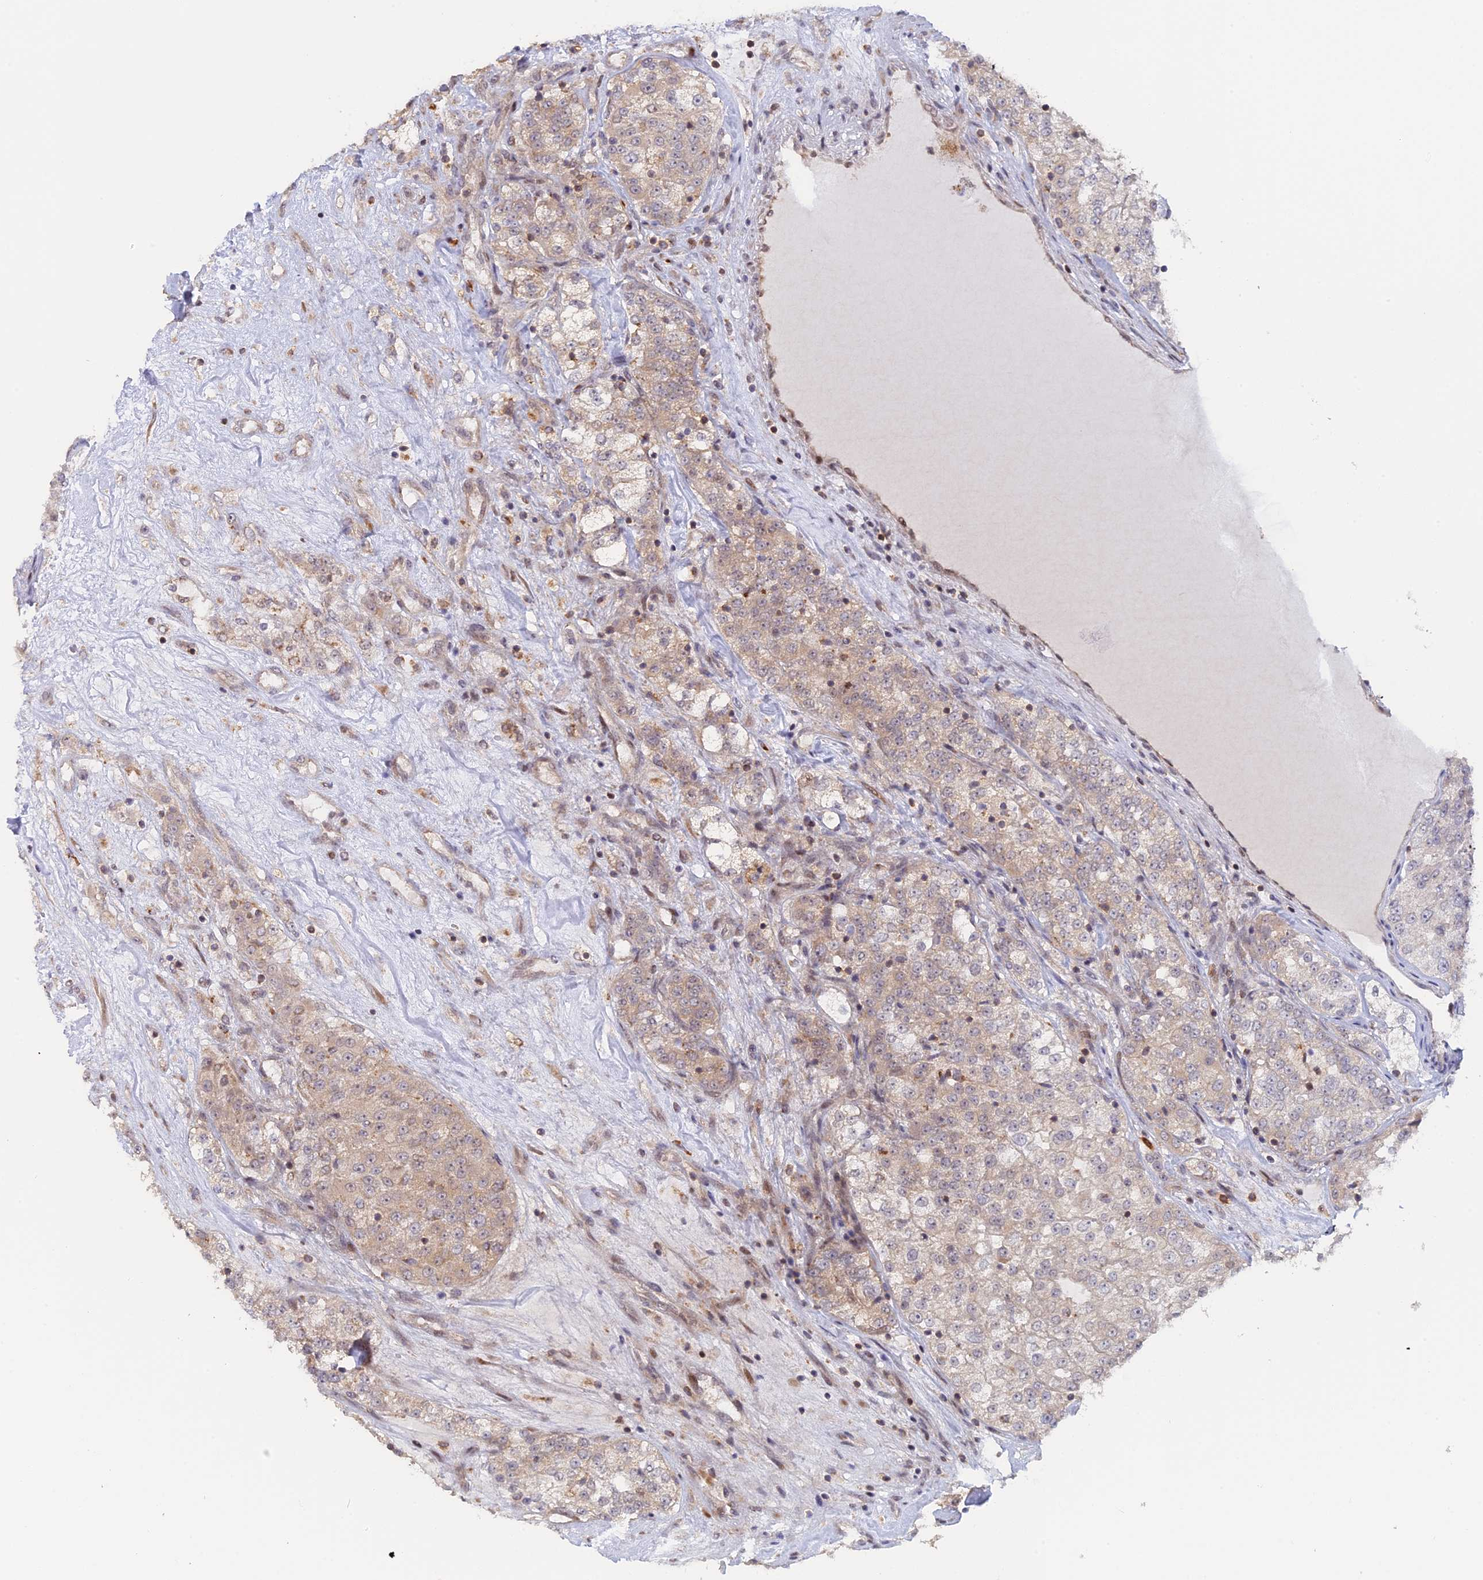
{"staining": {"intensity": "weak", "quantity": "<25%", "location": "cytoplasmic/membranous"}, "tissue": "renal cancer", "cell_type": "Tumor cells", "image_type": "cancer", "snomed": [{"axis": "morphology", "description": "Adenocarcinoma, NOS"}, {"axis": "topography", "description": "Kidney"}], "caption": "Tumor cells show no significant positivity in renal adenocarcinoma.", "gene": "GSKIP", "patient": {"sex": "female", "age": 63}}